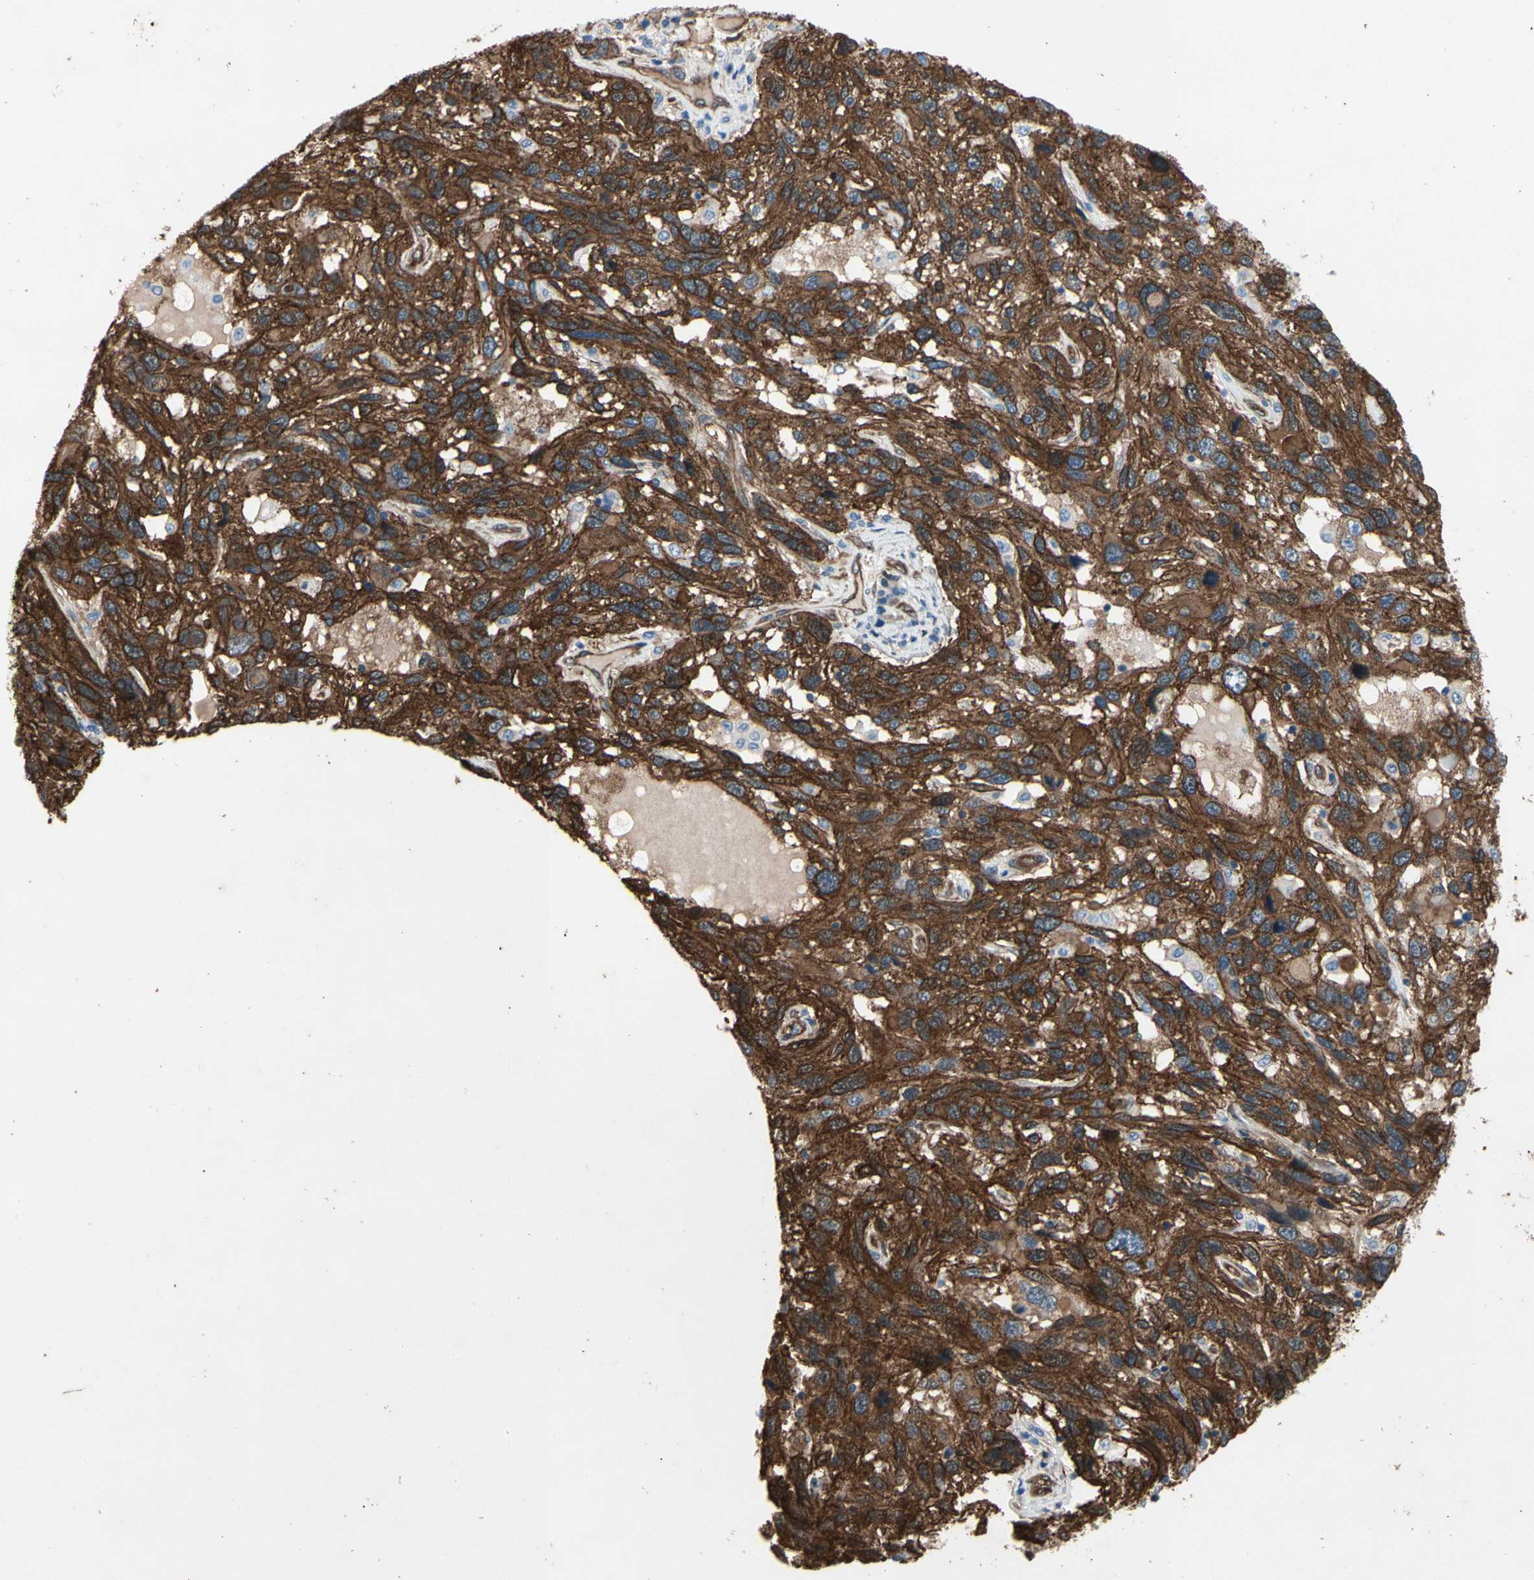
{"staining": {"intensity": "strong", "quantity": ">75%", "location": "cytoplasmic/membranous"}, "tissue": "melanoma", "cell_type": "Tumor cells", "image_type": "cancer", "snomed": [{"axis": "morphology", "description": "Malignant melanoma, NOS"}, {"axis": "topography", "description": "Skin"}], "caption": "High-power microscopy captured an IHC histopathology image of malignant melanoma, revealing strong cytoplasmic/membranous expression in approximately >75% of tumor cells.", "gene": "CTTNBP2", "patient": {"sex": "male", "age": 53}}